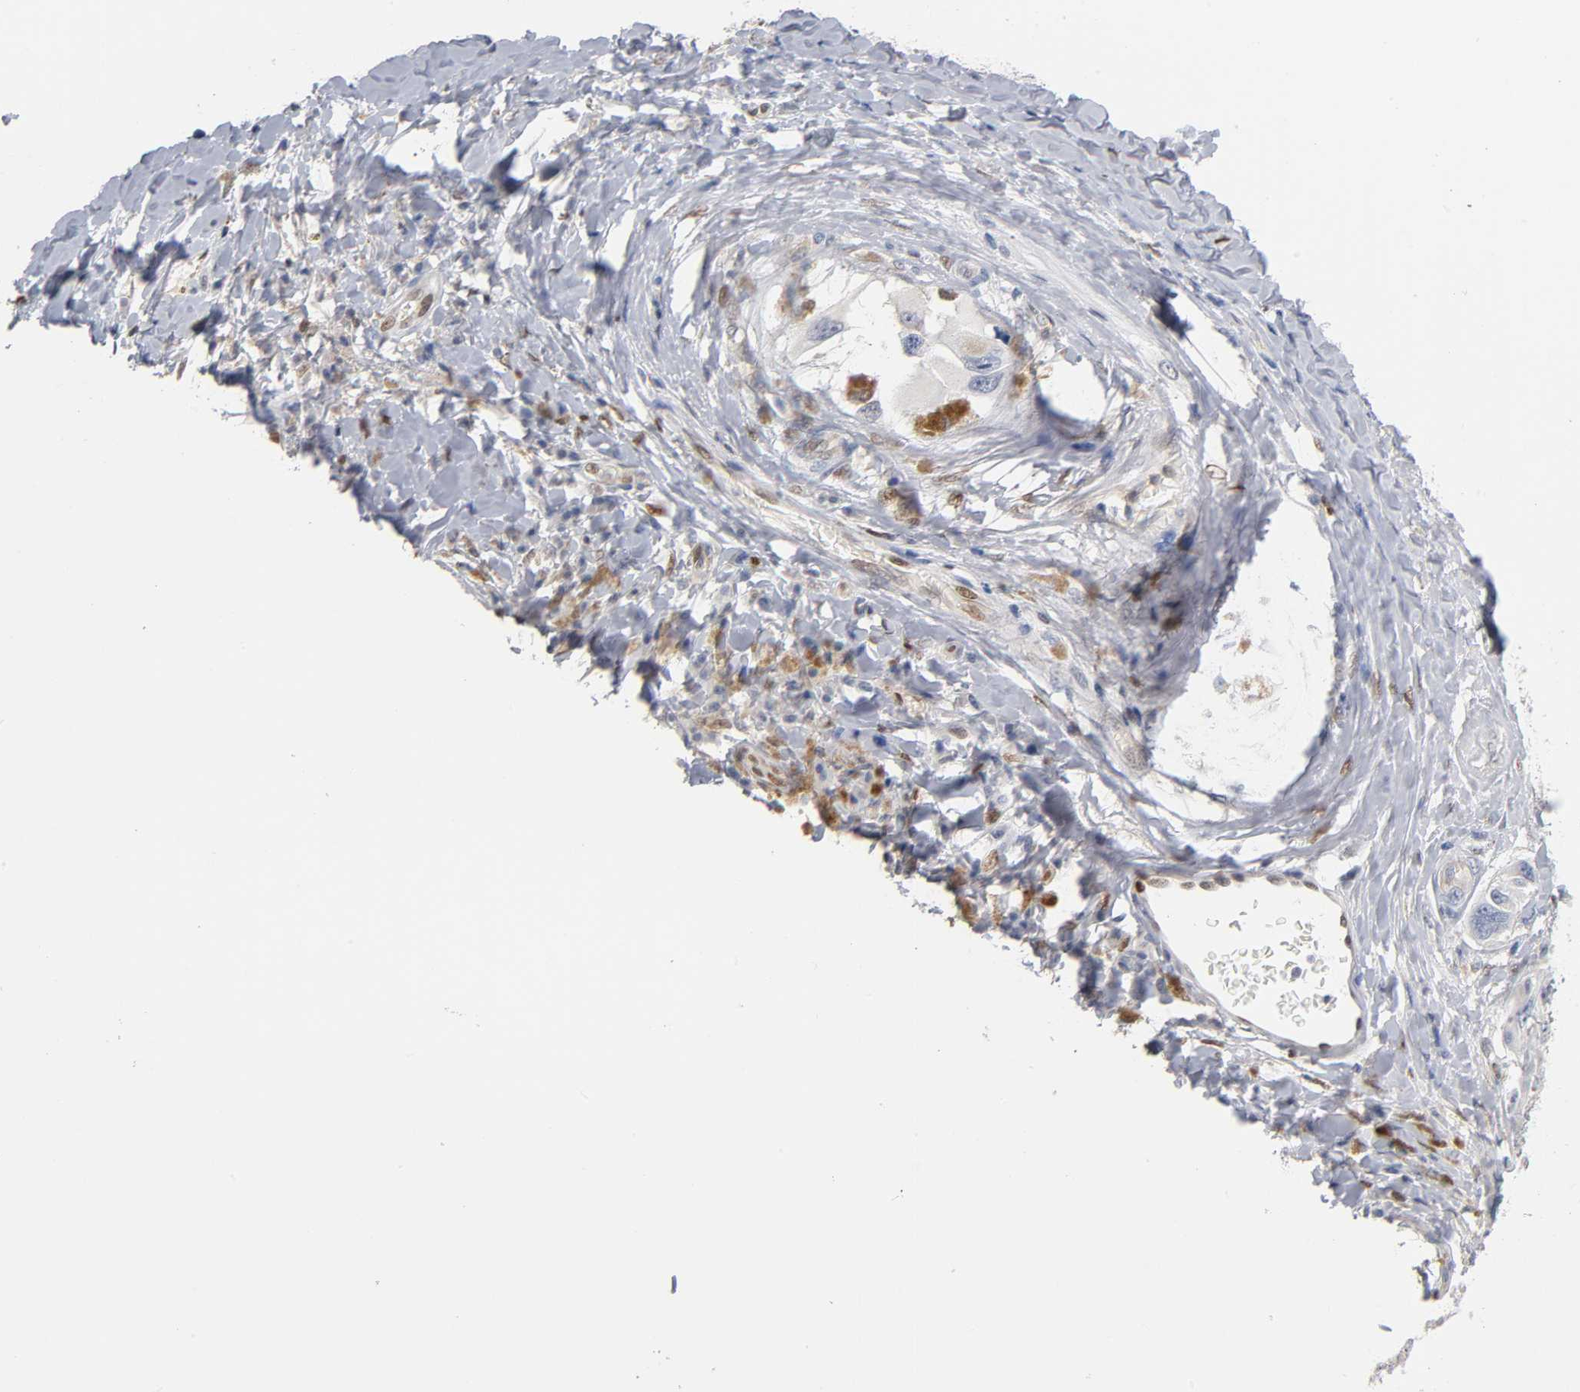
{"staining": {"intensity": "negative", "quantity": "none", "location": "none"}, "tissue": "melanoma", "cell_type": "Tumor cells", "image_type": "cancer", "snomed": [{"axis": "morphology", "description": "Malignant melanoma, NOS"}, {"axis": "topography", "description": "Skin"}], "caption": "Immunohistochemistry (IHC) of human melanoma displays no staining in tumor cells.", "gene": "NFATC1", "patient": {"sex": "female", "age": 73}}